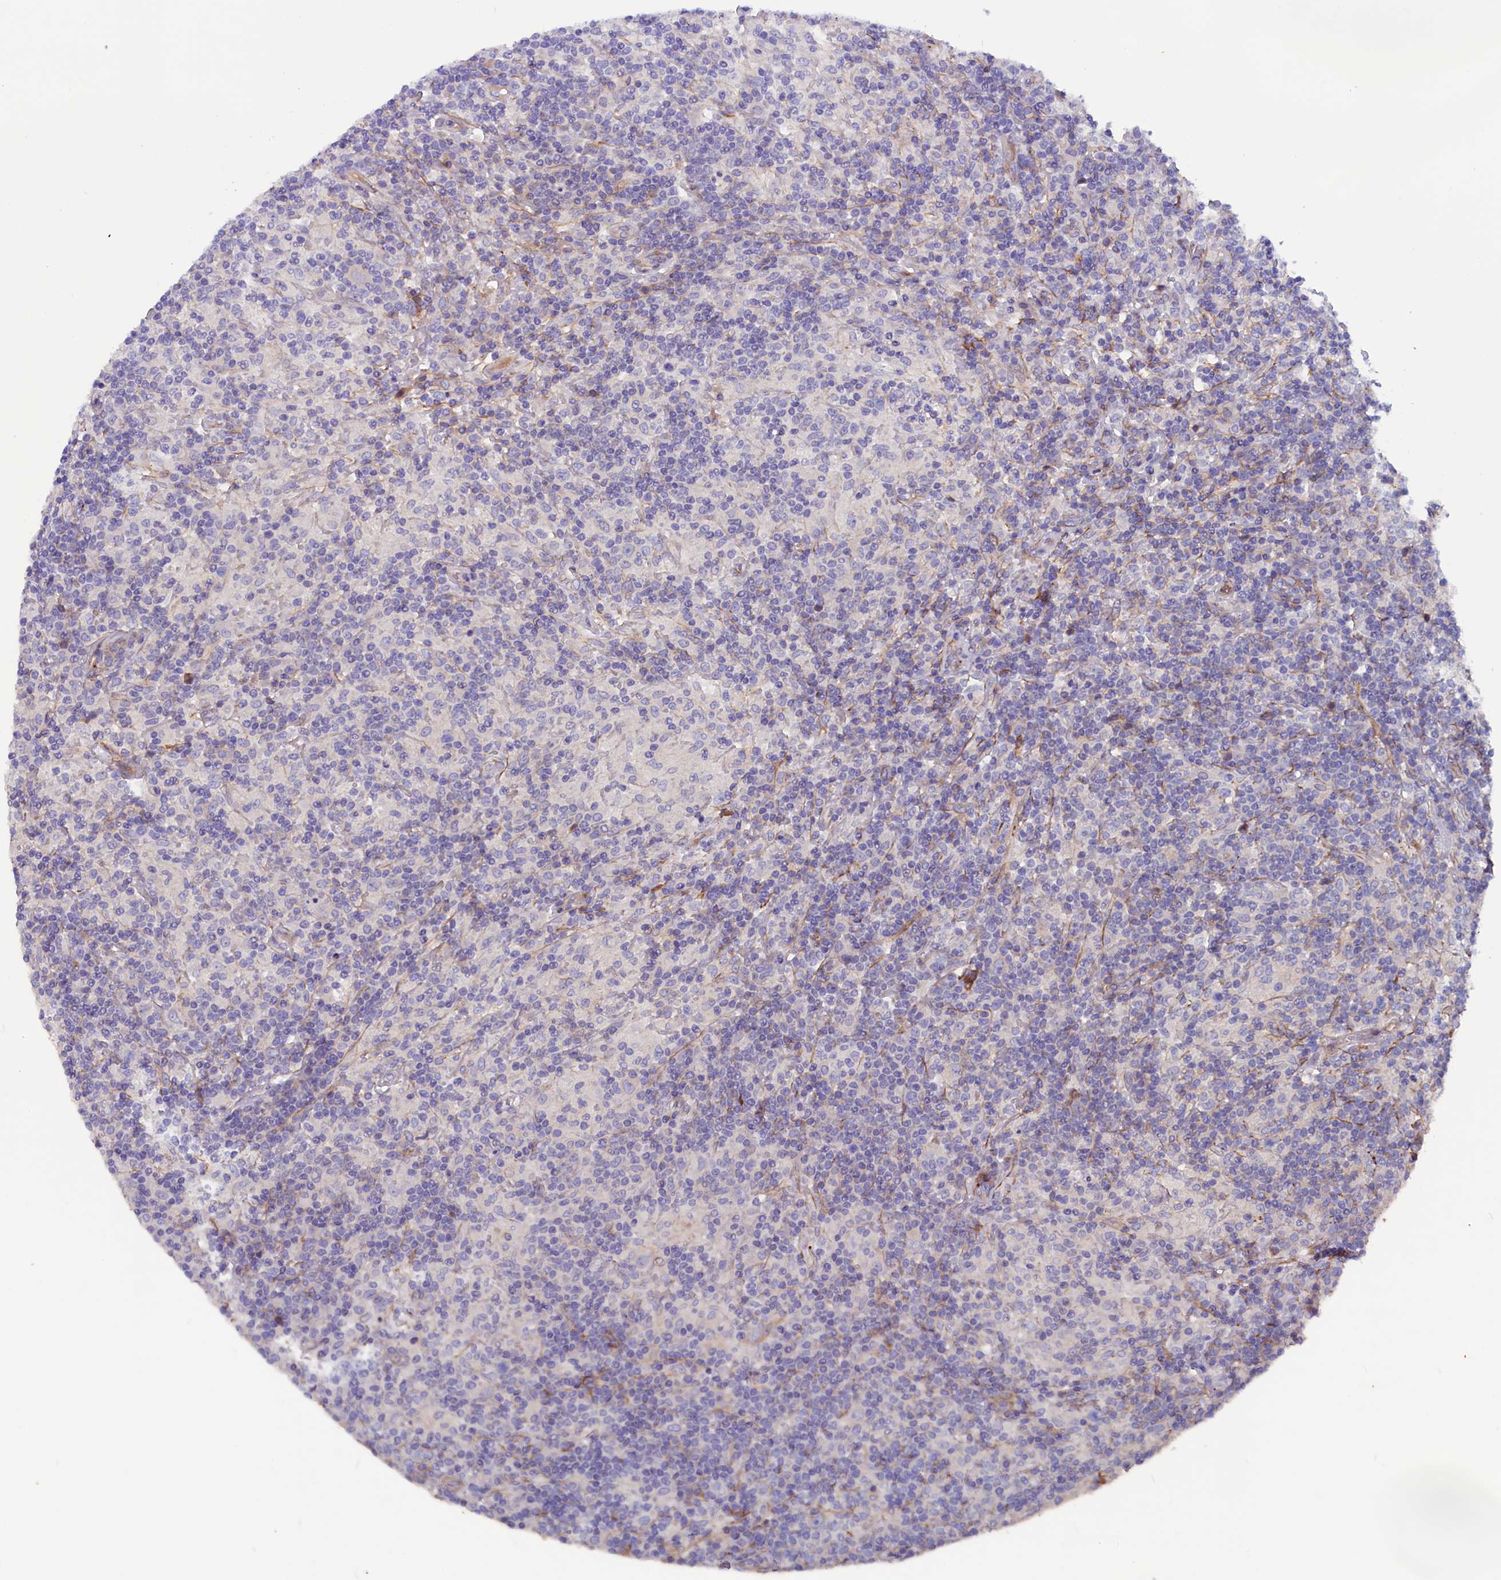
{"staining": {"intensity": "negative", "quantity": "none", "location": "none"}, "tissue": "lymphoma", "cell_type": "Tumor cells", "image_type": "cancer", "snomed": [{"axis": "morphology", "description": "Hodgkin's disease, NOS"}, {"axis": "topography", "description": "Lymph node"}], "caption": "There is no significant positivity in tumor cells of lymphoma.", "gene": "ZNF749", "patient": {"sex": "male", "age": 70}}